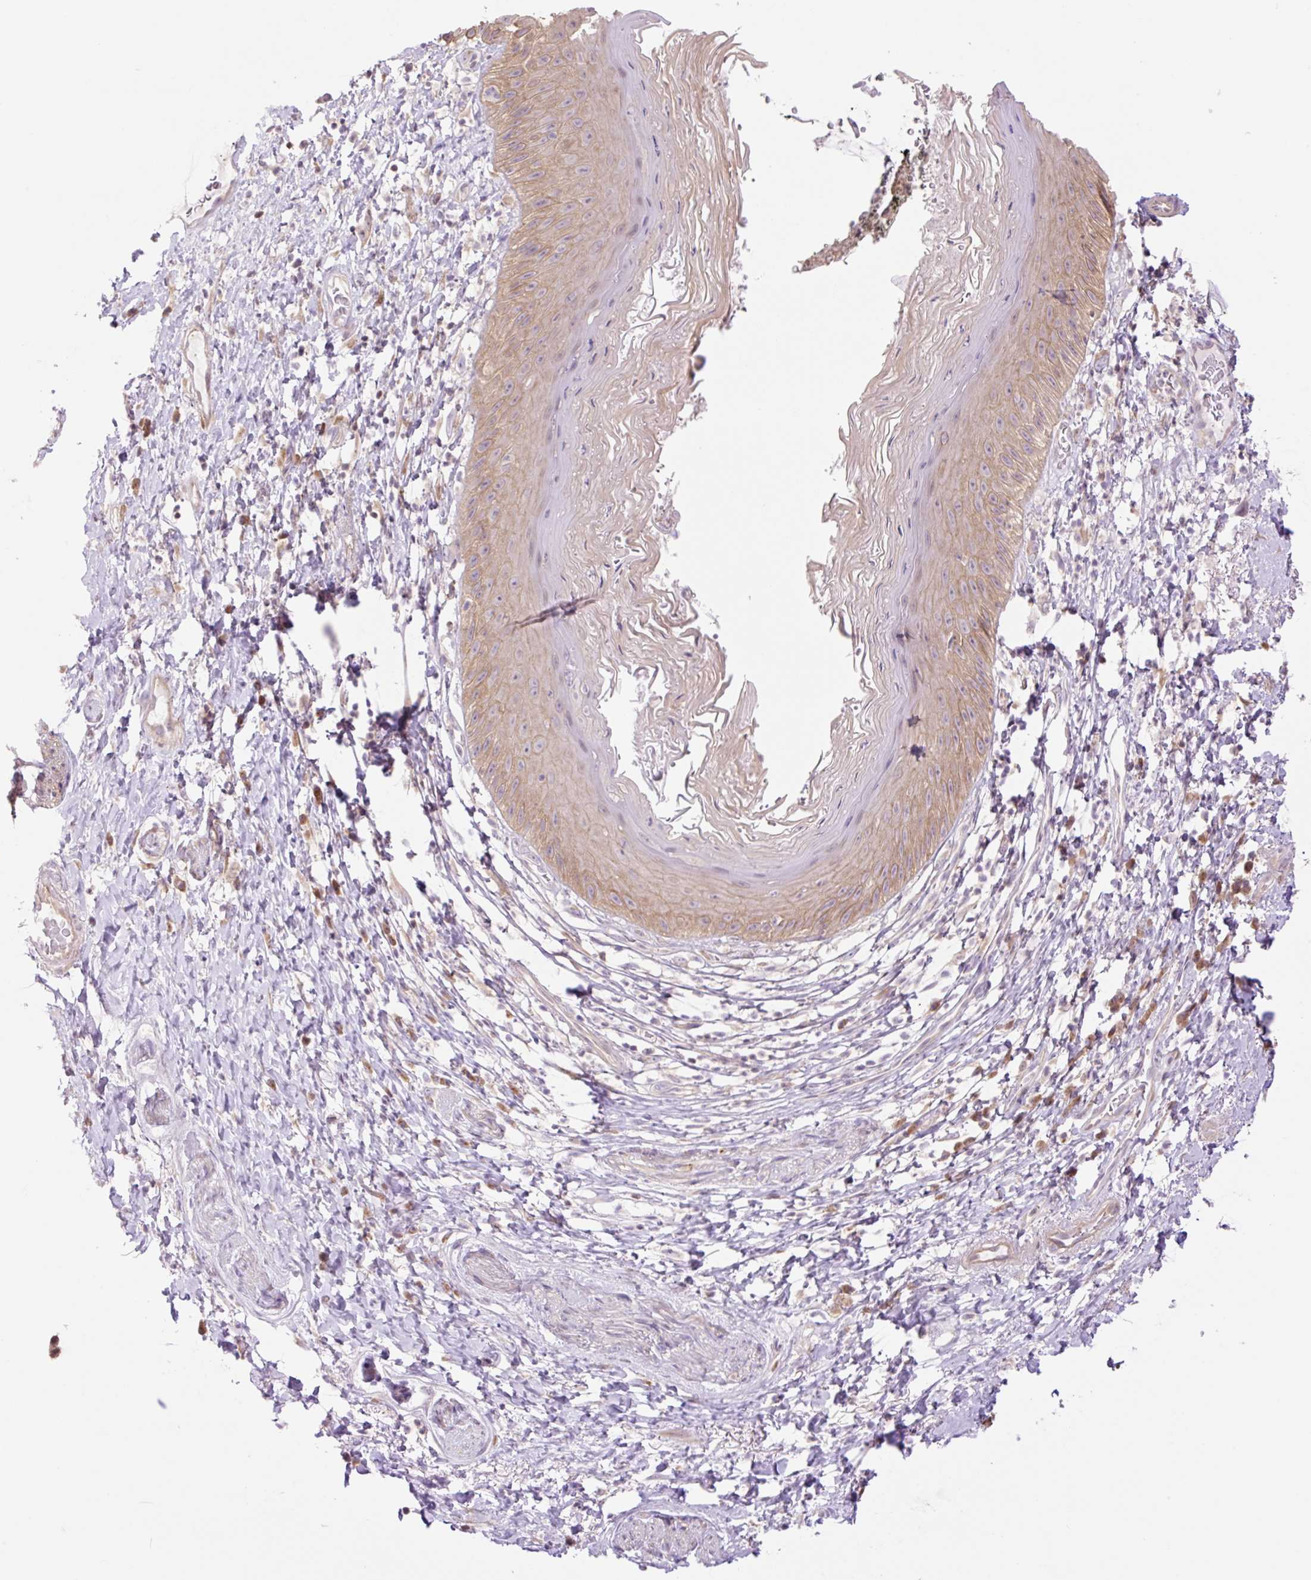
{"staining": {"intensity": "weak", "quantity": "25%-75%", "location": "cytoplasmic/membranous"}, "tissue": "skin", "cell_type": "Epidermal cells", "image_type": "normal", "snomed": [{"axis": "morphology", "description": "Normal tissue, NOS"}, {"axis": "topography", "description": "Anal"}], "caption": "Human skin stained with a brown dye reveals weak cytoplasmic/membranous positive positivity in approximately 25%-75% of epidermal cells.", "gene": "GRID2", "patient": {"sex": "male", "age": 78}}